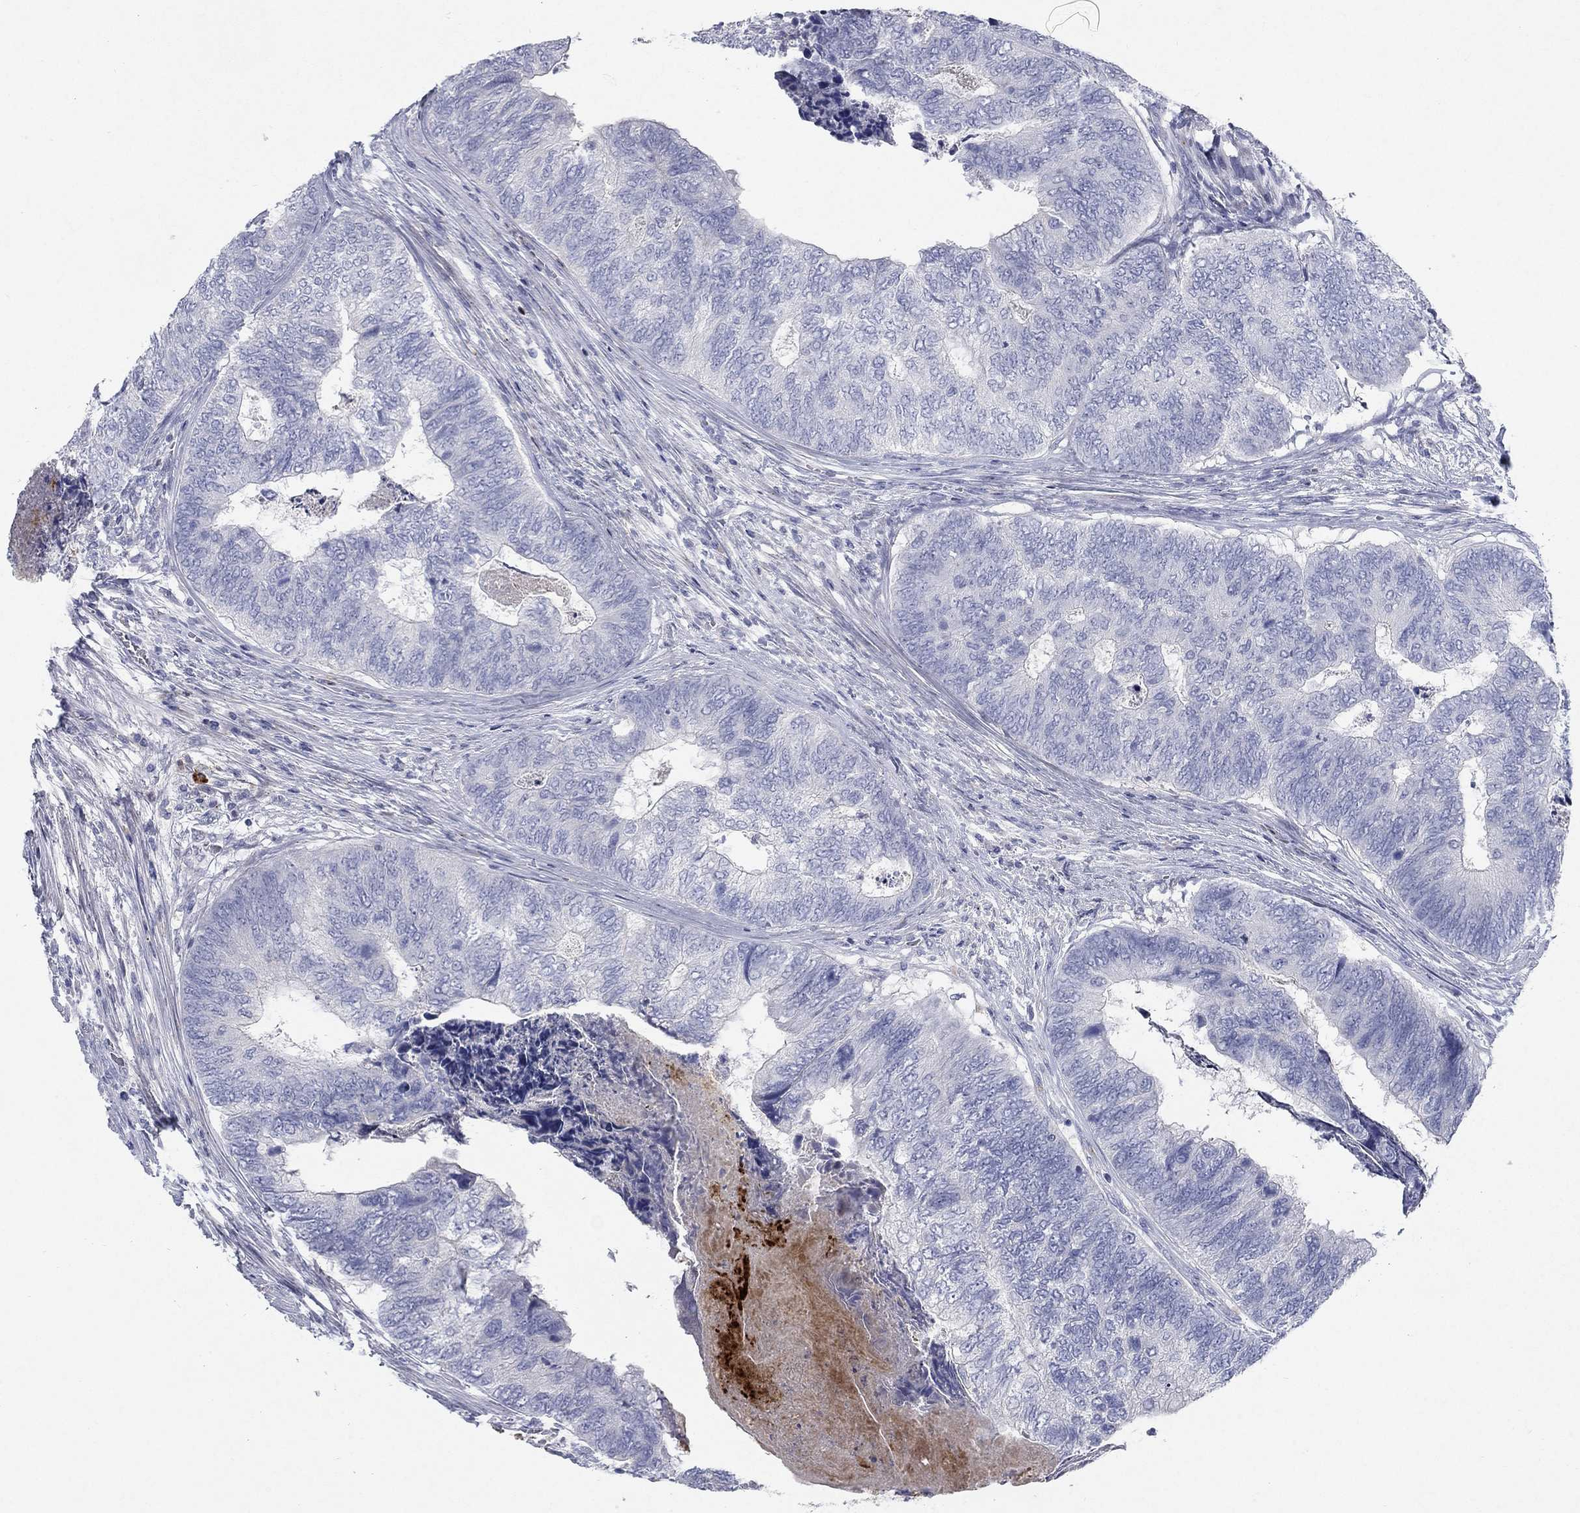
{"staining": {"intensity": "negative", "quantity": "none", "location": "none"}, "tissue": "colorectal cancer", "cell_type": "Tumor cells", "image_type": "cancer", "snomed": [{"axis": "morphology", "description": "Adenocarcinoma, NOS"}, {"axis": "topography", "description": "Colon"}], "caption": "Immunohistochemistry of human adenocarcinoma (colorectal) exhibits no expression in tumor cells. Nuclei are stained in blue.", "gene": "TMEM249", "patient": {"sex": "female", "age": 67}}